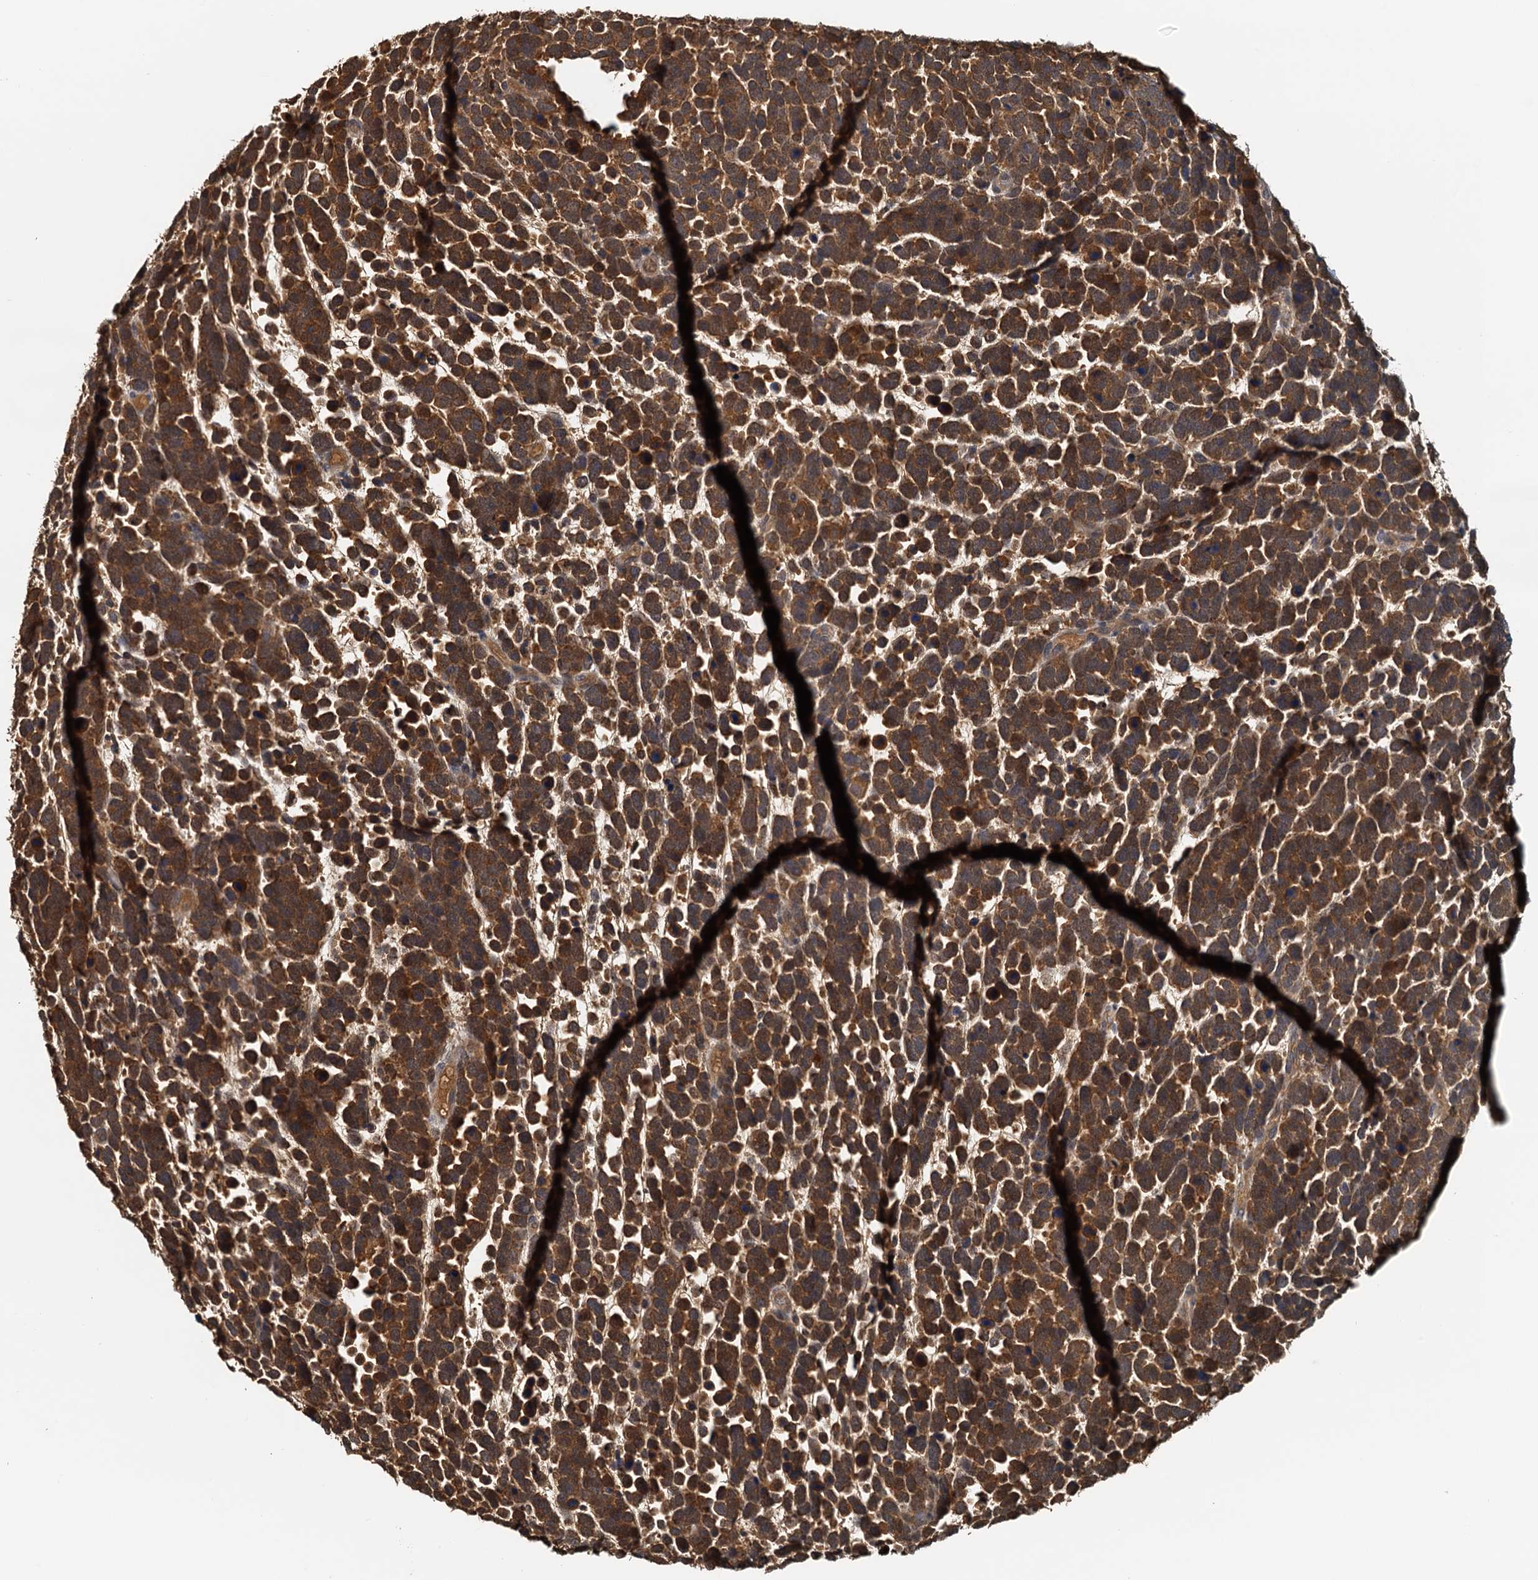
{"staining": {"intensity": "moderate", "quantity": ">75%", "location": "cytoplasmic/membranous"}, "tissue": "urothelial cancer", "cell_type": "Tumor cells", "image_type": "cancer", "snomed": [{"axis": "morphology", "description": "Urothelial carcinoma, High grade"}, {"axis": "topography", "description": "Urinary bladder"}], "caption": "Immunohistochemical staining of high-grade urothelial carcinoma shows medium levels of moderate cytoplasmic/membranous protein expression in approximately >75% of tumor cells. The staining was performed using DAB (3,3'-diaminobenzidine) to visualize the protein expression in brown, while the nuclei were stained in blue with hematoxylin (Magnification: 20x).", "gene": "UBL7", "patient": {"sex": "female", "age": 82}}